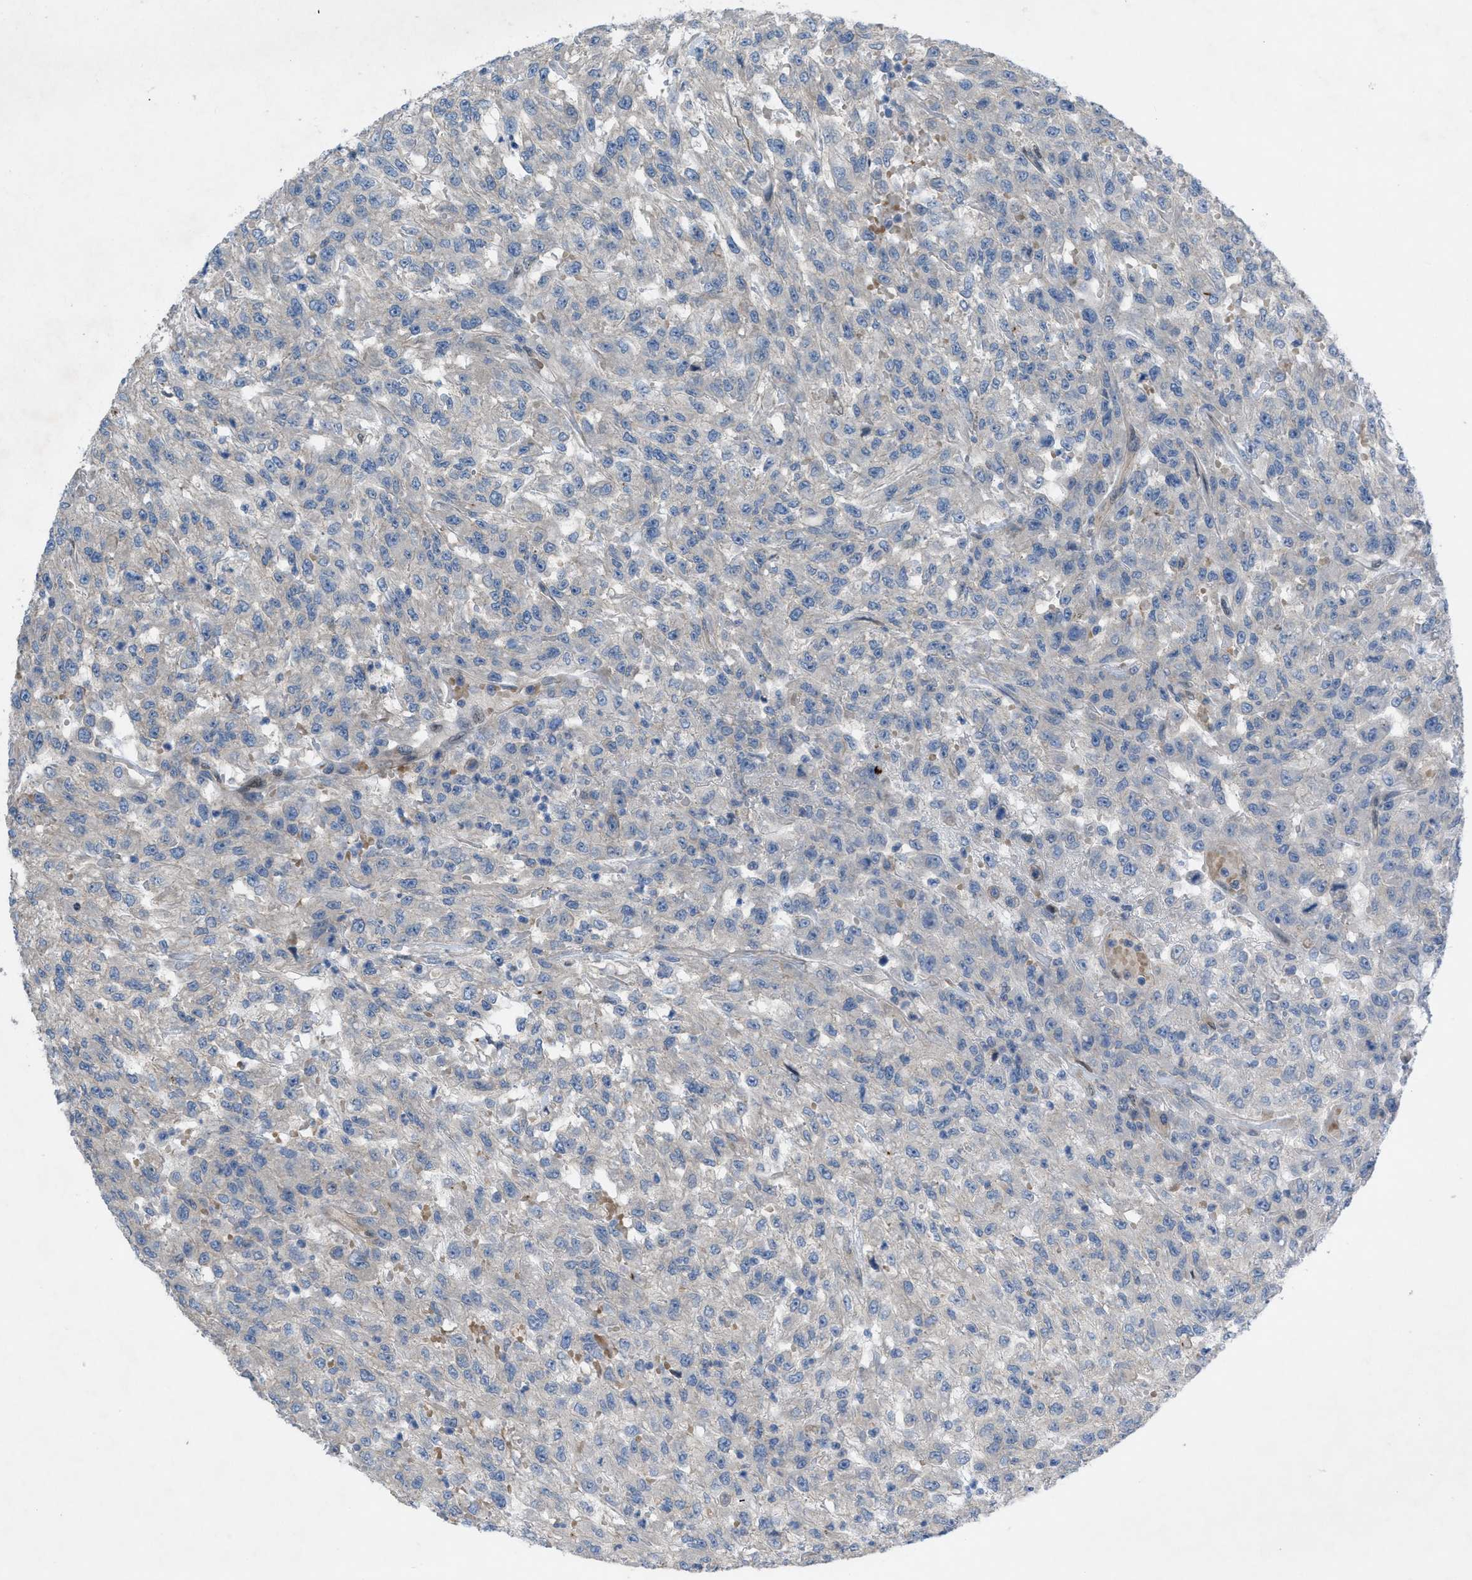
{"staining": {"intensity": "negative", "quantity": "none", "location": "none"}, "tissue": "urothelial cancer", "cell_type": "Tumor cells", "image_type": "cancer", "snomed": [{"axis": "morphology", "description": "Urothelial carcinoma, High grade"}, {"axis": "topography", "description": "Urinary bladder"}], "caption": "High power microscopy image of an immunohistochemistry histopathology image of urothelial cancer, revealing no significant positivity in tumor cells.", "gene": "NDEL1", "patient": {"sex": "male", "age": 46}}